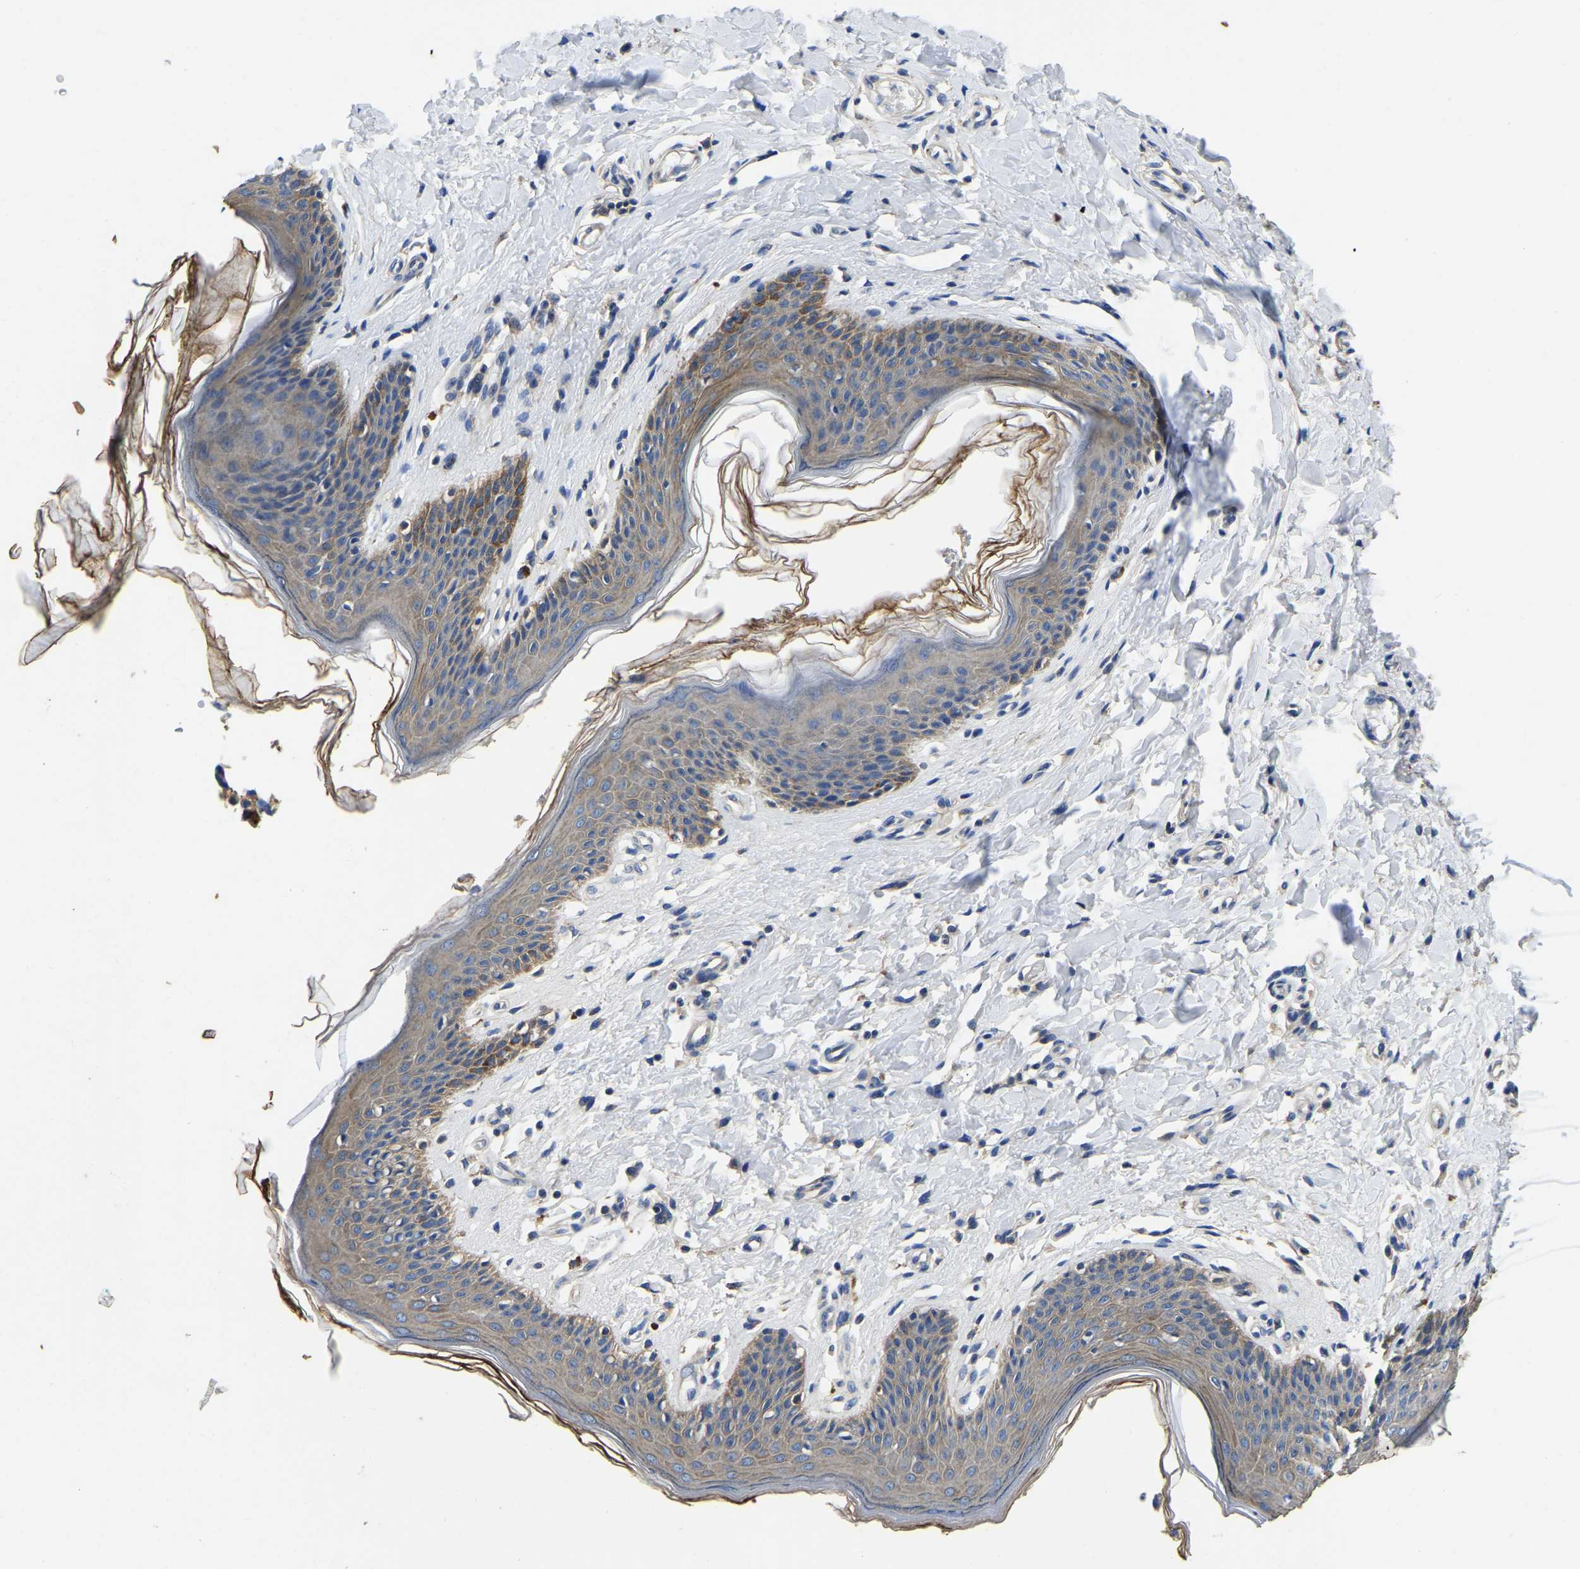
{"staining": {"intensity": "moderate", "quantity": ">75%", "location": "cytoplasmic/membranous"}, "tissue": "skin", "cell_type": "Epidermal cells", "image_type": "normal", "snomed": [{"axis": "morphology", "description": "Normal tissue, NOS"}, {"axis": "topography", "description": "Vulva"}], "caption": "About >75% of epidermal cells in unremarkable human skin exhibit moderate cytoplasmic/membranous protein expression as visualized by brown immunohistochemical staining.", "gene": "STAT2", "patient": {"sex": "female", "age": 66}}